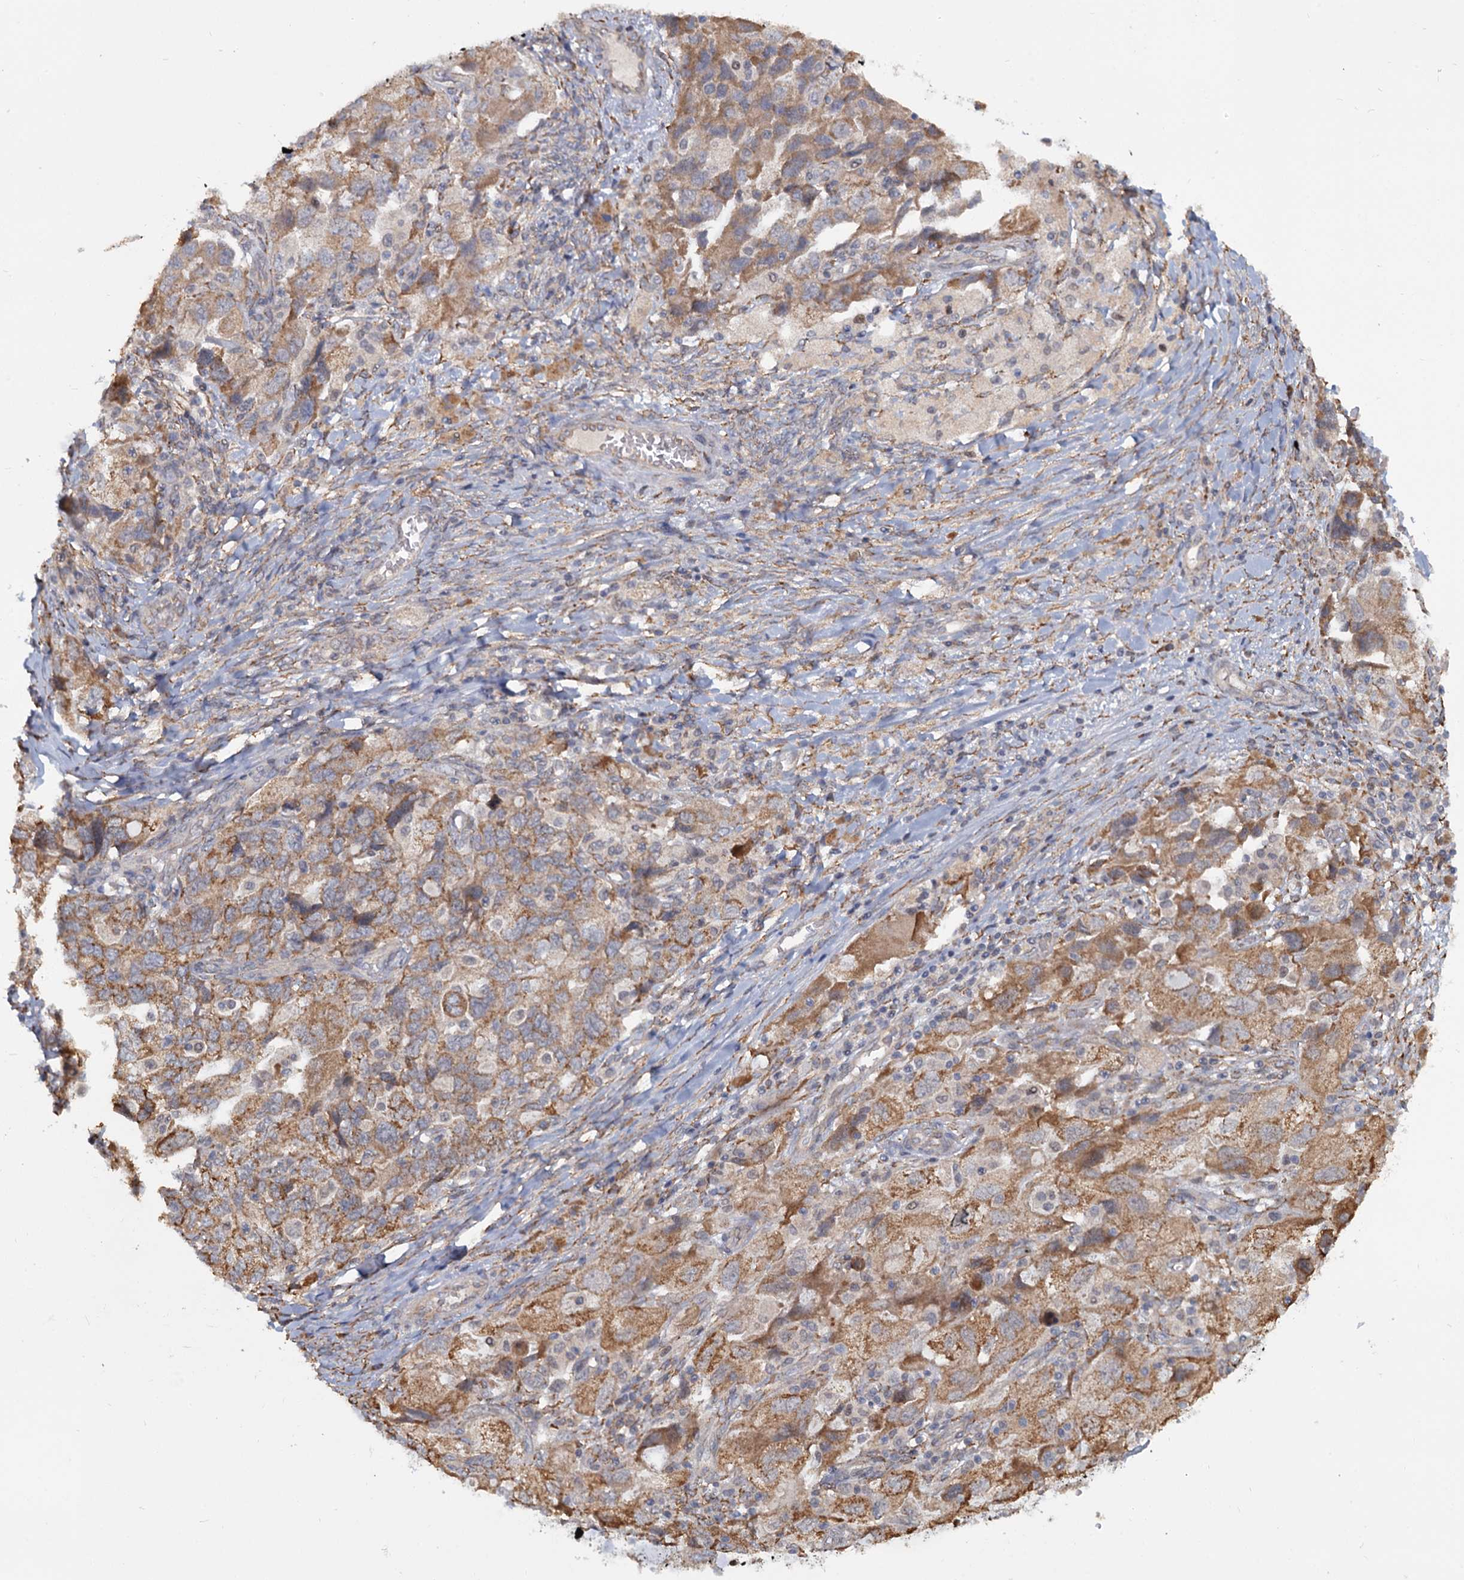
{"staining": {"intensity": "moderate", "quantity": ">75%", "location": "cytoplasmic/membranous"}, "tissue": "ovarian cancer", "cell_type": "Tumor cells", "image_type": "cancer", "snomed": [{"axis": "morphology", "description": "Carcinoma, NOS"}, {"axis": "morphology", "description": "Cystadenocarcinoma, serous, NOS"}, {"axis": "topography", "description": "Ovary"}], "caption": "Immunohistochemical staining of human carcinoma (ovarian) shows medium levels of moderate cytoplasmic/membranous positivity in approximately >75% of tumor cells.", "gene": "LRRC51", "patient": {"sex": "female", "age": 69}}